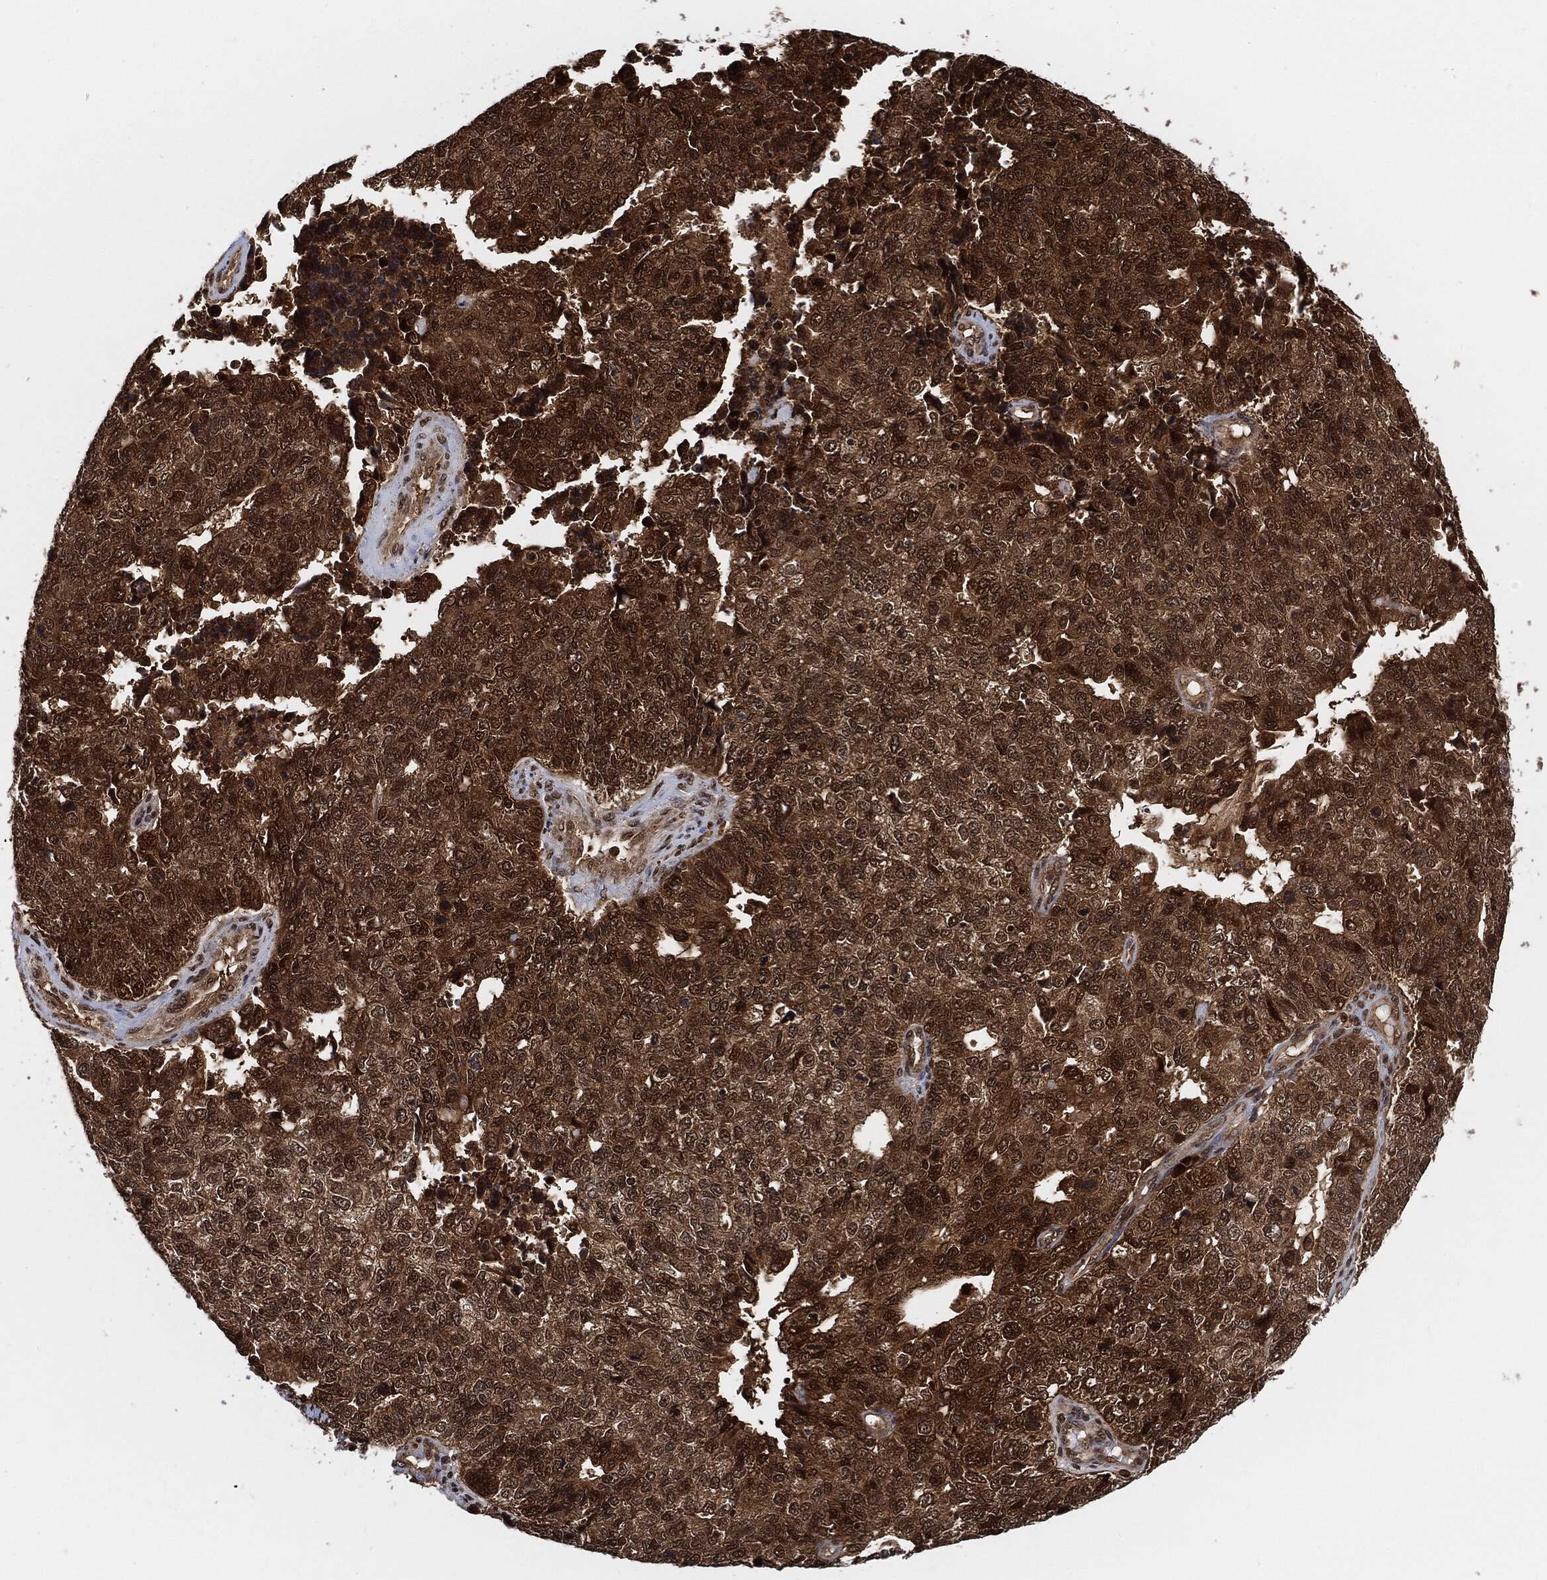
{"staining": {"intensity": "moderate", "quantity": ">75%", "location": "cytoplasmic/membranous,nuclear"}, "tissue": "cervical cancer", "cell_type": "Tumor cells", "image_type": "cancer", "snomed": [{"axis": "morphology", "description": "Squamous cell carcinoma, NOS"}, {"axis": "topography", "description": "Cervix"}], "caption": "Moderate cytoplasmic/membranous and nuclear expression for a protein is appreciated in approximately >75% of tumor cells of cervical cancer using IHC.", "gene": "CUTA", "patient": {"sex": "female", "age": 63}}